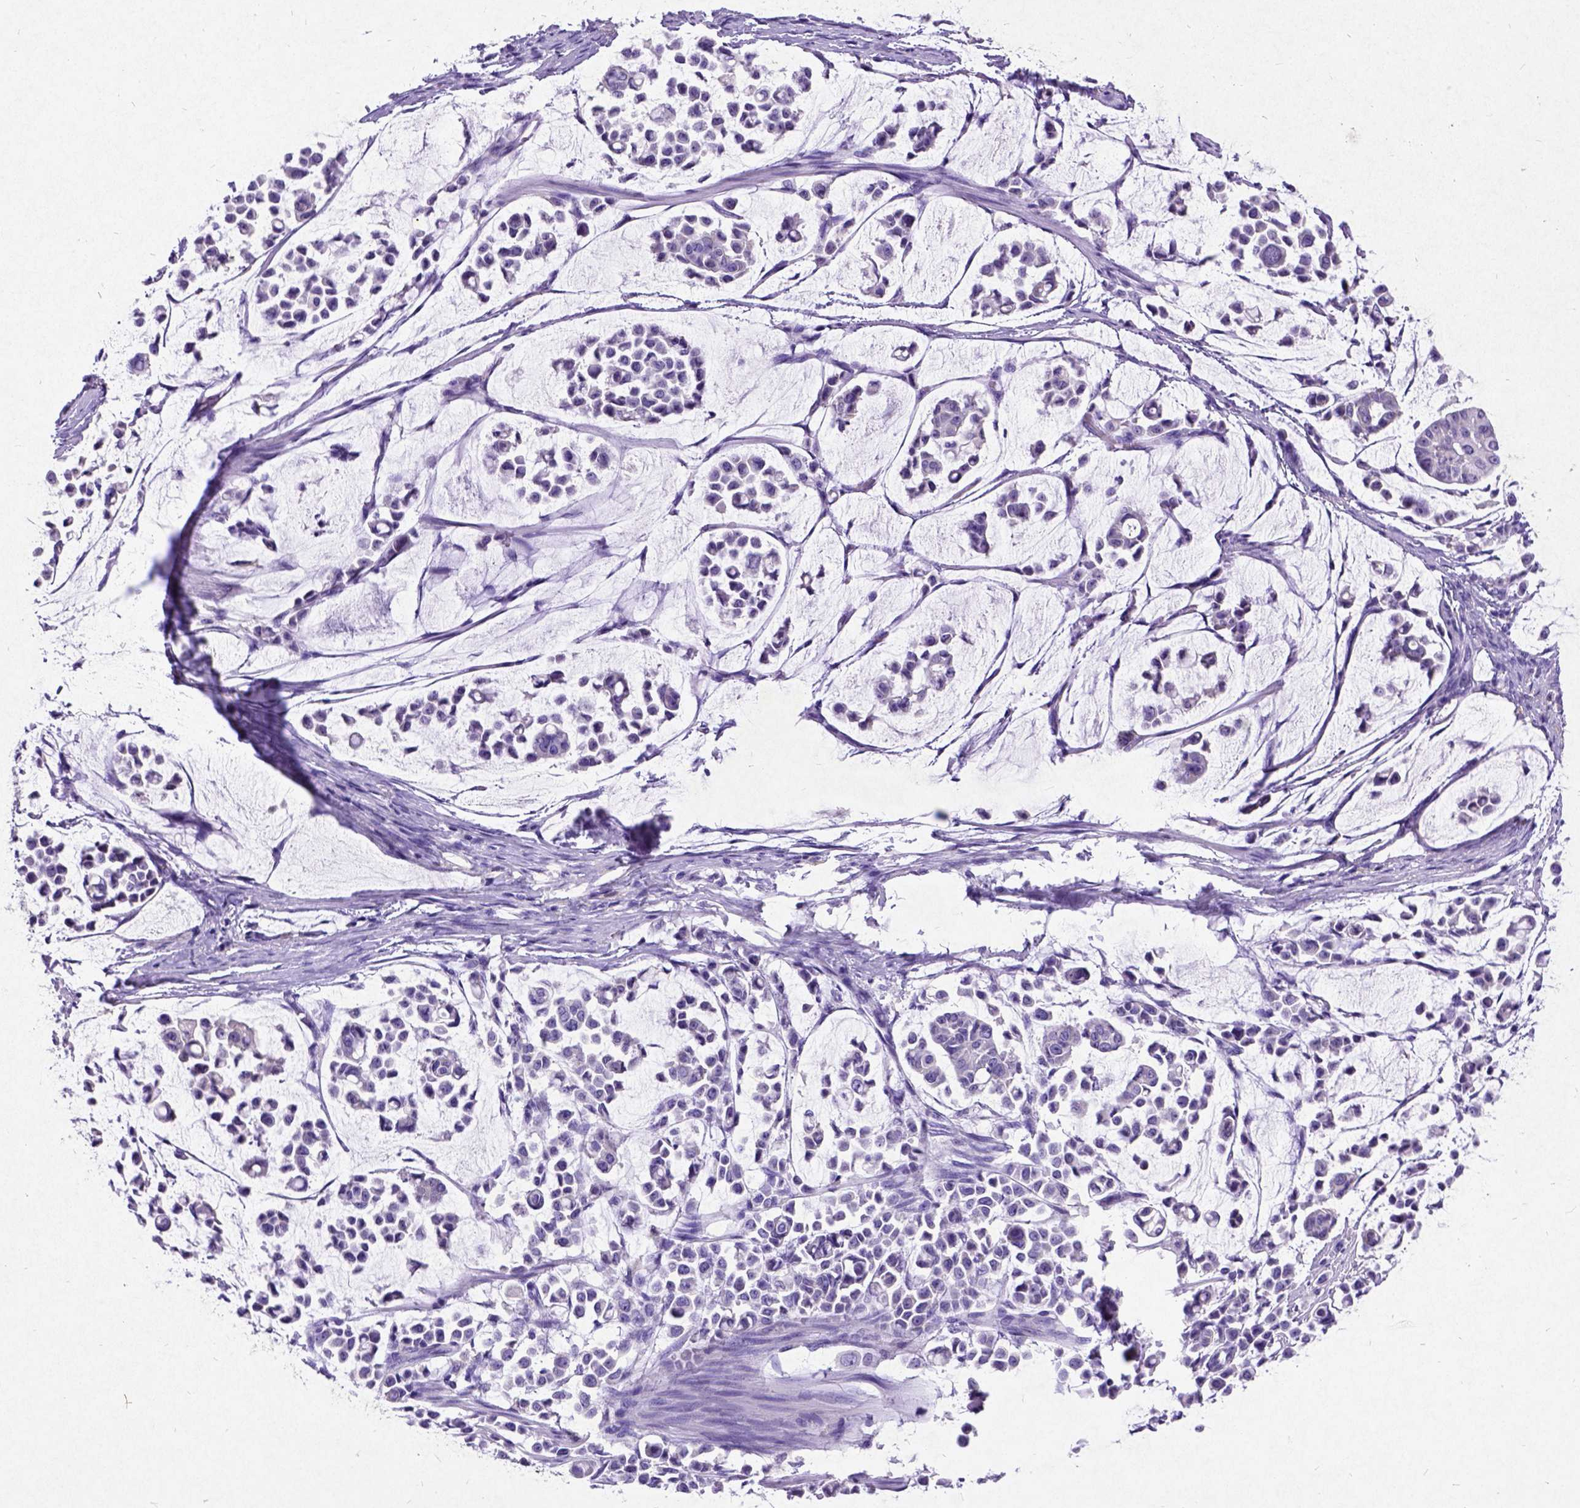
{"staining": {"intensity": "negative", "quantity": "none", "location": "none"}, "tissue": "stomach cancer", "cell_type": "Tumor cells", "image_type": "cancer", "snomed": [{"axis": "morphology", "description": "Adenocarcinoma, NOS"}, {"axis": "topography", "description": "Stomach"}], "caption": "DAB (3,3'-diaminobenzidine) immunohistochemical staining of stomach cancer (adenocarcinoma) displays no significant expression in tumor cells.", "gene": "NEUROD4", "patient": {"sex": "male", "age": 82}}